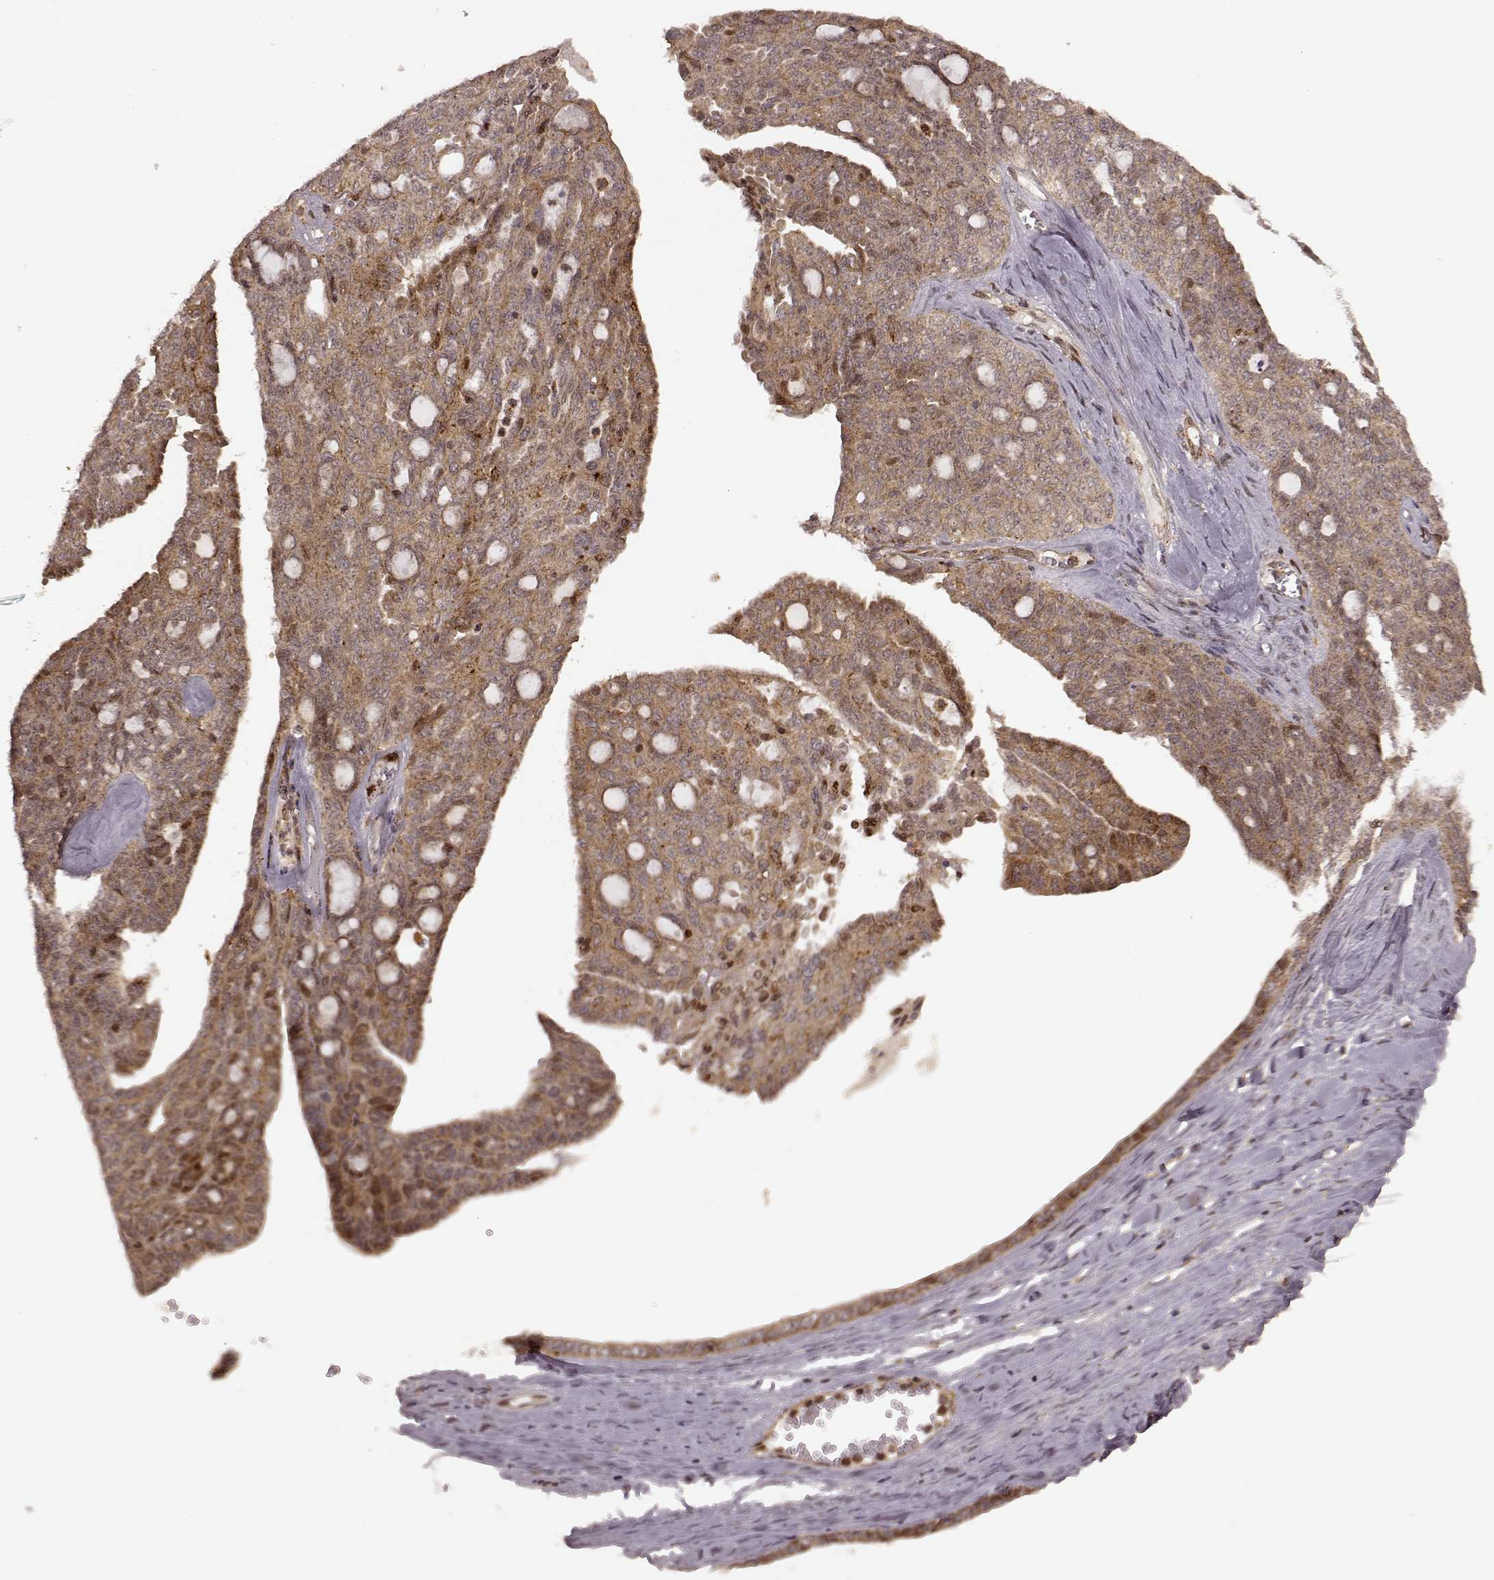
{"staining": {"intensity": "moderate", "quantity": ">75%", "location": "cytoplasmic/membranous"}, "tissue": "ovarian cancer", "cell_type": "Tumor cells", "image_type": "cancer", "snomed": [{"axis": "morphology", "description": "Cystadenocarcinoma, serous, NOS"}, {"axis": "topography", "description": "Ovary"}], "caption": "Immunohistochemistry image of ovarian cancer (serous cystadenocarcinoma) stained for a protein (brown), which displays medium levels of moderate cytoplasmic/membranous positivity in about >75% of tumor cells.", "gene": "SLC12A9", "patient": {"sex": "female", "age": 71}}